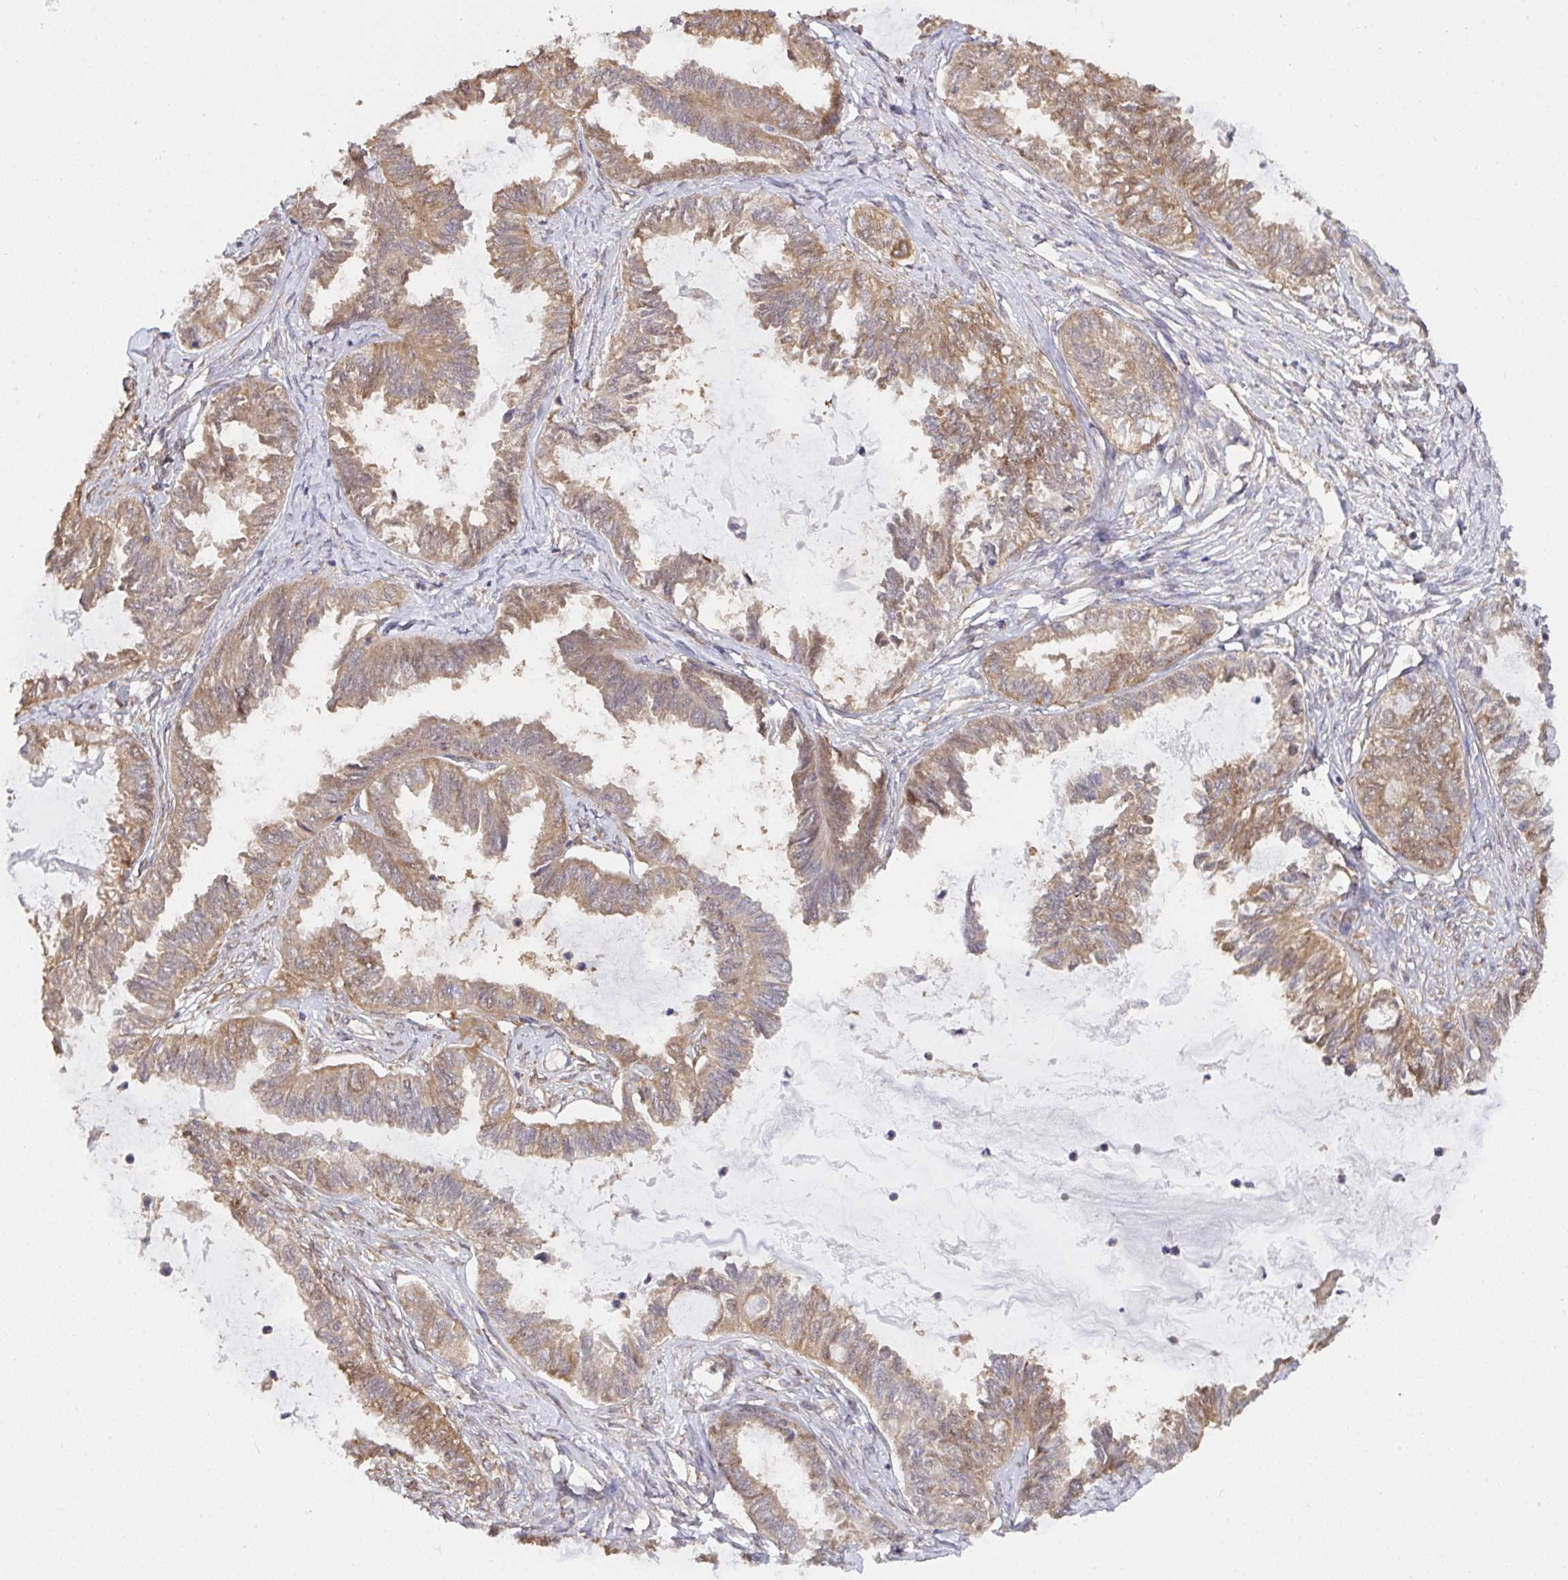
{"staining": {"intensity": "moderate", "quantity": ">75%", "location": "cytoplasmic/membranous"}, "tissue": "ovarian cancer", "cell_type": "Tumor cells", "image_type": "cancer", "snomed": [{"axis": "morphology", "description": "Carcinoma, endometroid"}, {"axis": "topography", "description": "Ovary"}], "caption": "The histopathology image displays staining of ovarian cancer, revealing moderate cytoplasmic/membranous protein staining (brown color) within tumor cells.", "gene": "C12orf57", "patient": {"sex": "female", "age": 70}}